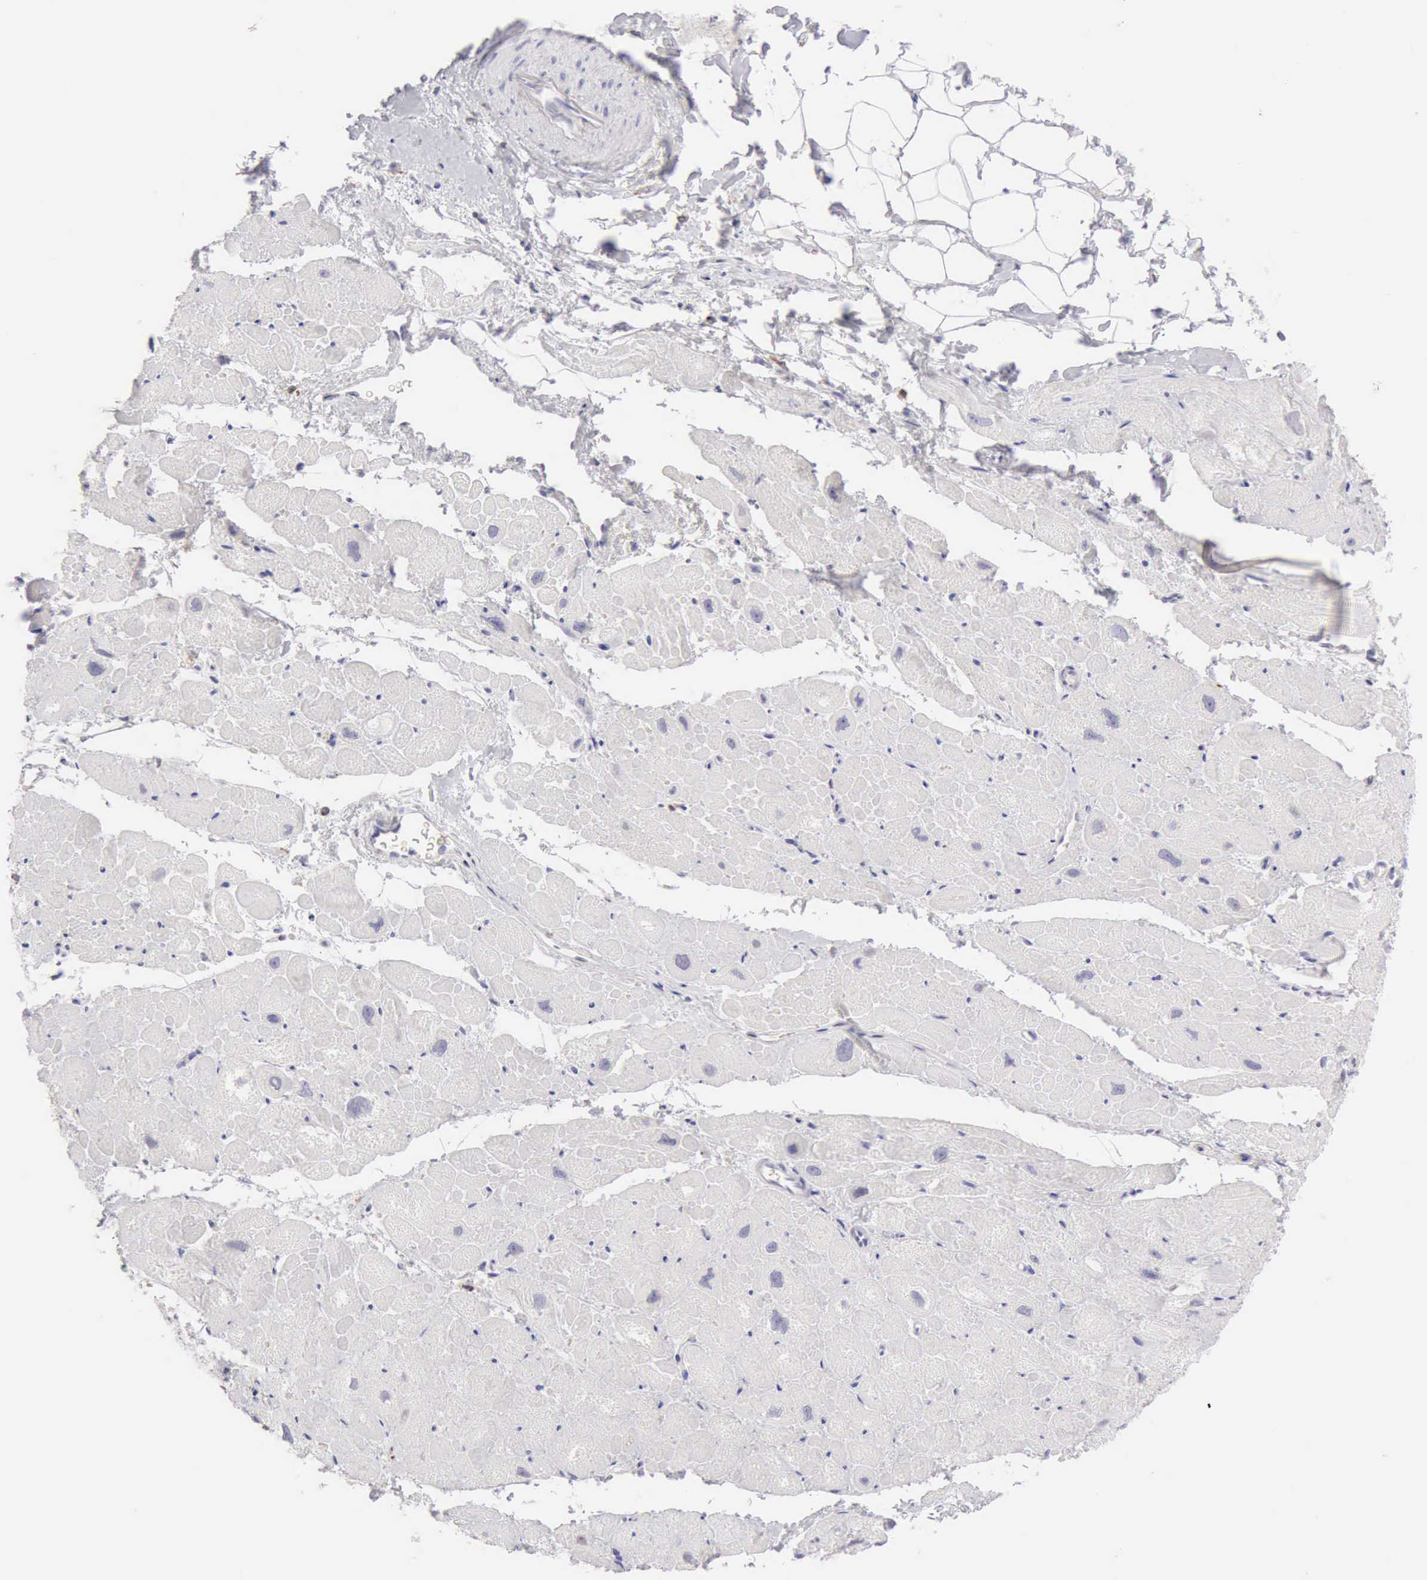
{"staining": {"intensity": "negative", "quantity": "none", "location": "none"}, "tissue": "heart muscle", "cell_type": "Cardiomyocytes", "image_type": "normal", "snomed": [{"axis": "morphology", "description": "Normal tissue, NOS"}, {"axis": "topography", "description": "Heart"}], "caption": "DAB (3,3'-diaminobenzidine) immunohistochemical staining of normal heart muscle displays no significant positivity in cardiomyocytes. (Stains: DAB immunohistochemistry (IHC) with hematoxylin counter stain, Microscopy: brightfield microscopy at high magnification).", "gene": "RNASE1", "patient": {"sex": "male", "age": 49}}